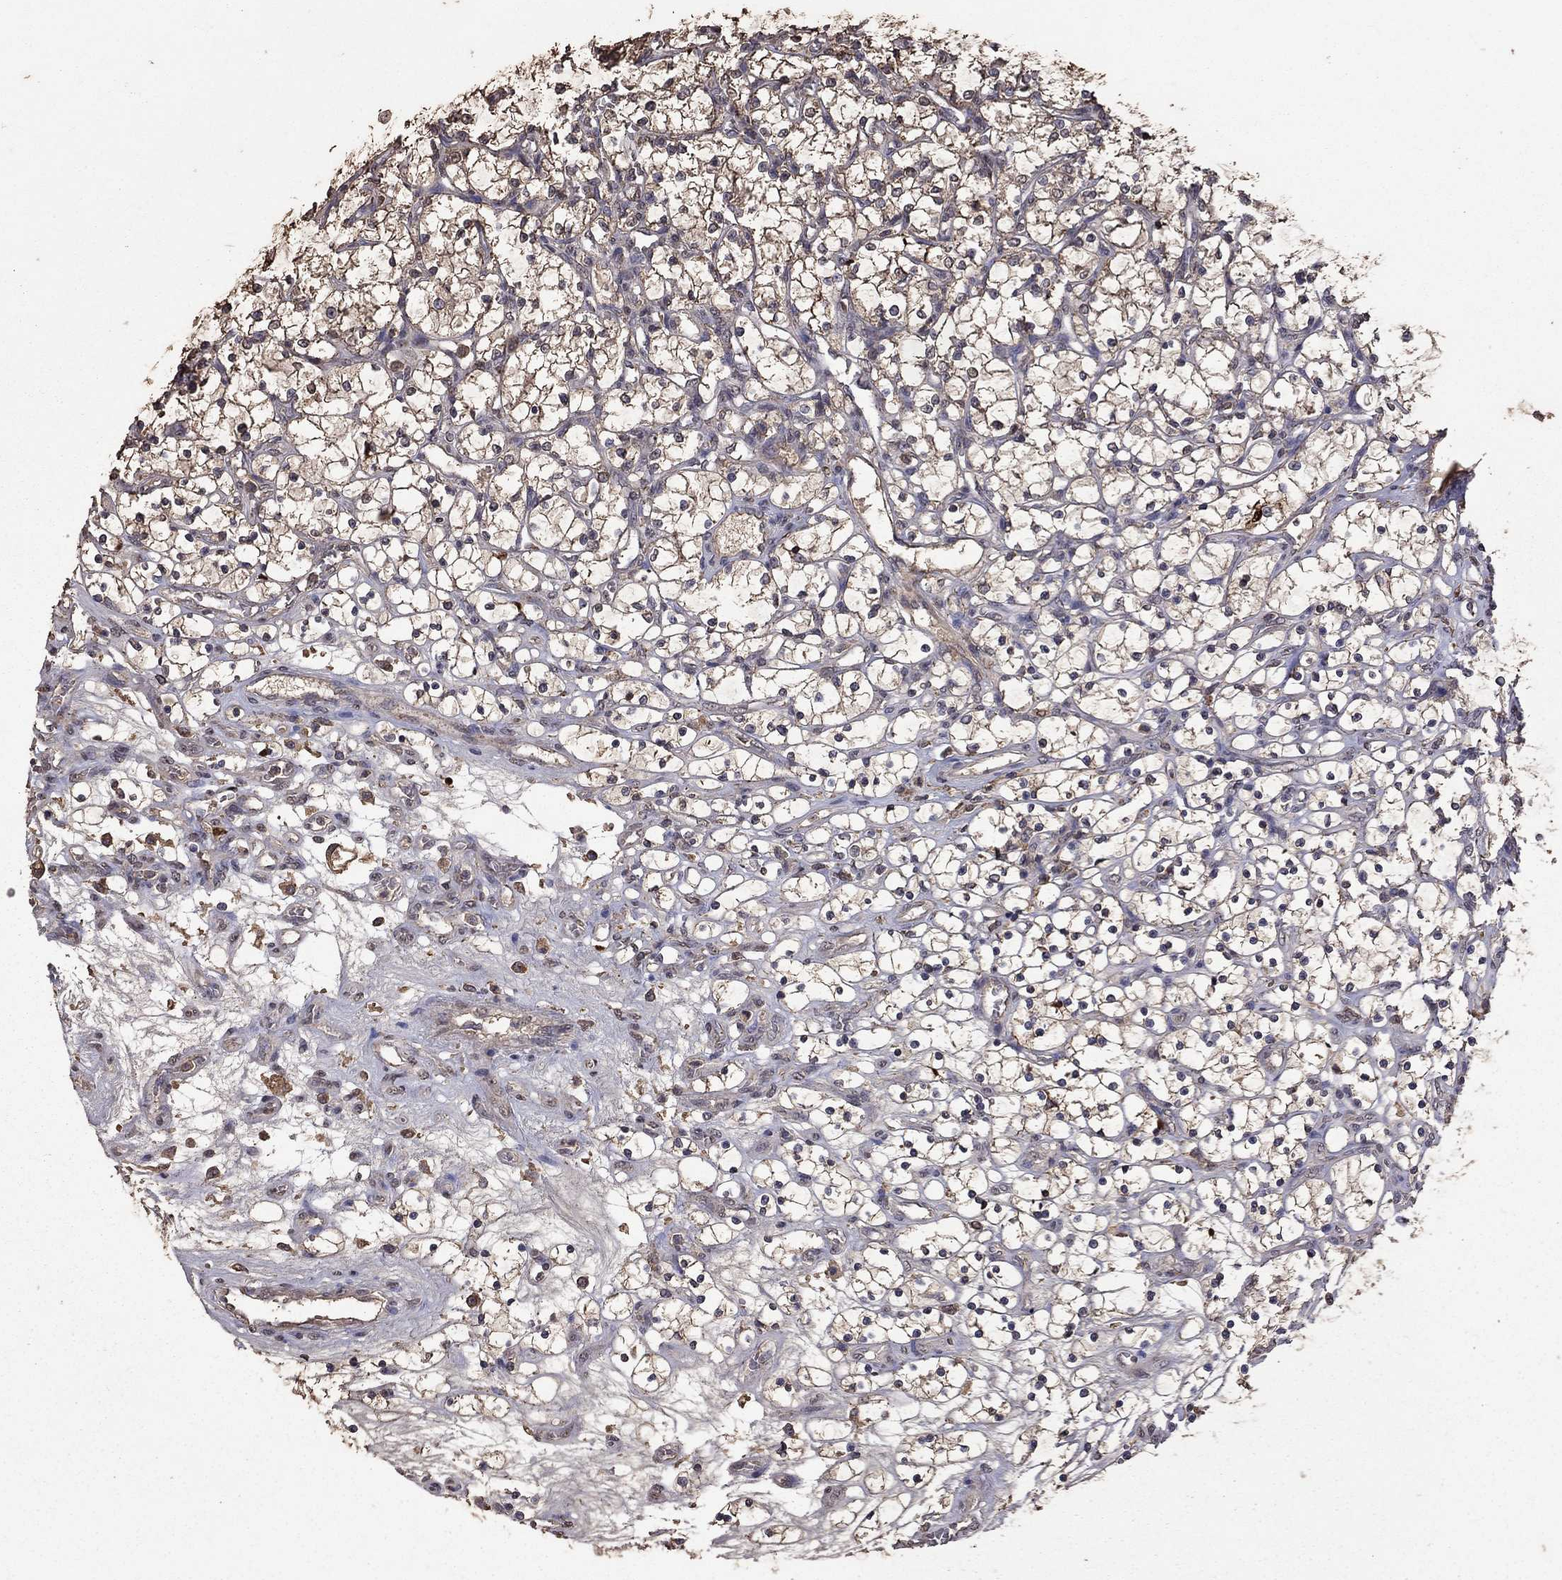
{"staining": {"intensity": "moderate", "quantity": "<25%", "location": "cytoplasmic/membranous"}, "tissue": "renal cancer", "cell_type": "Tumor cells", "image_type": "cancer", "snomed": [{"axis": "morphology", "description": "Adenocarcinoma, NOS"}, {"axis": "topography", "description": "Kidney"}], "caption": "Protein staining of renal cancer tissue demonstrates moderate cytoplasmic/membranous expression in about <25% of tumor cells. The staining is performed using DAB brown chromogen to label protein expression. The nuclei are counter-stained blue using hematoxylin.", "gene": "SERPINA5", "patient": {"sex": "female", "age": 69}}